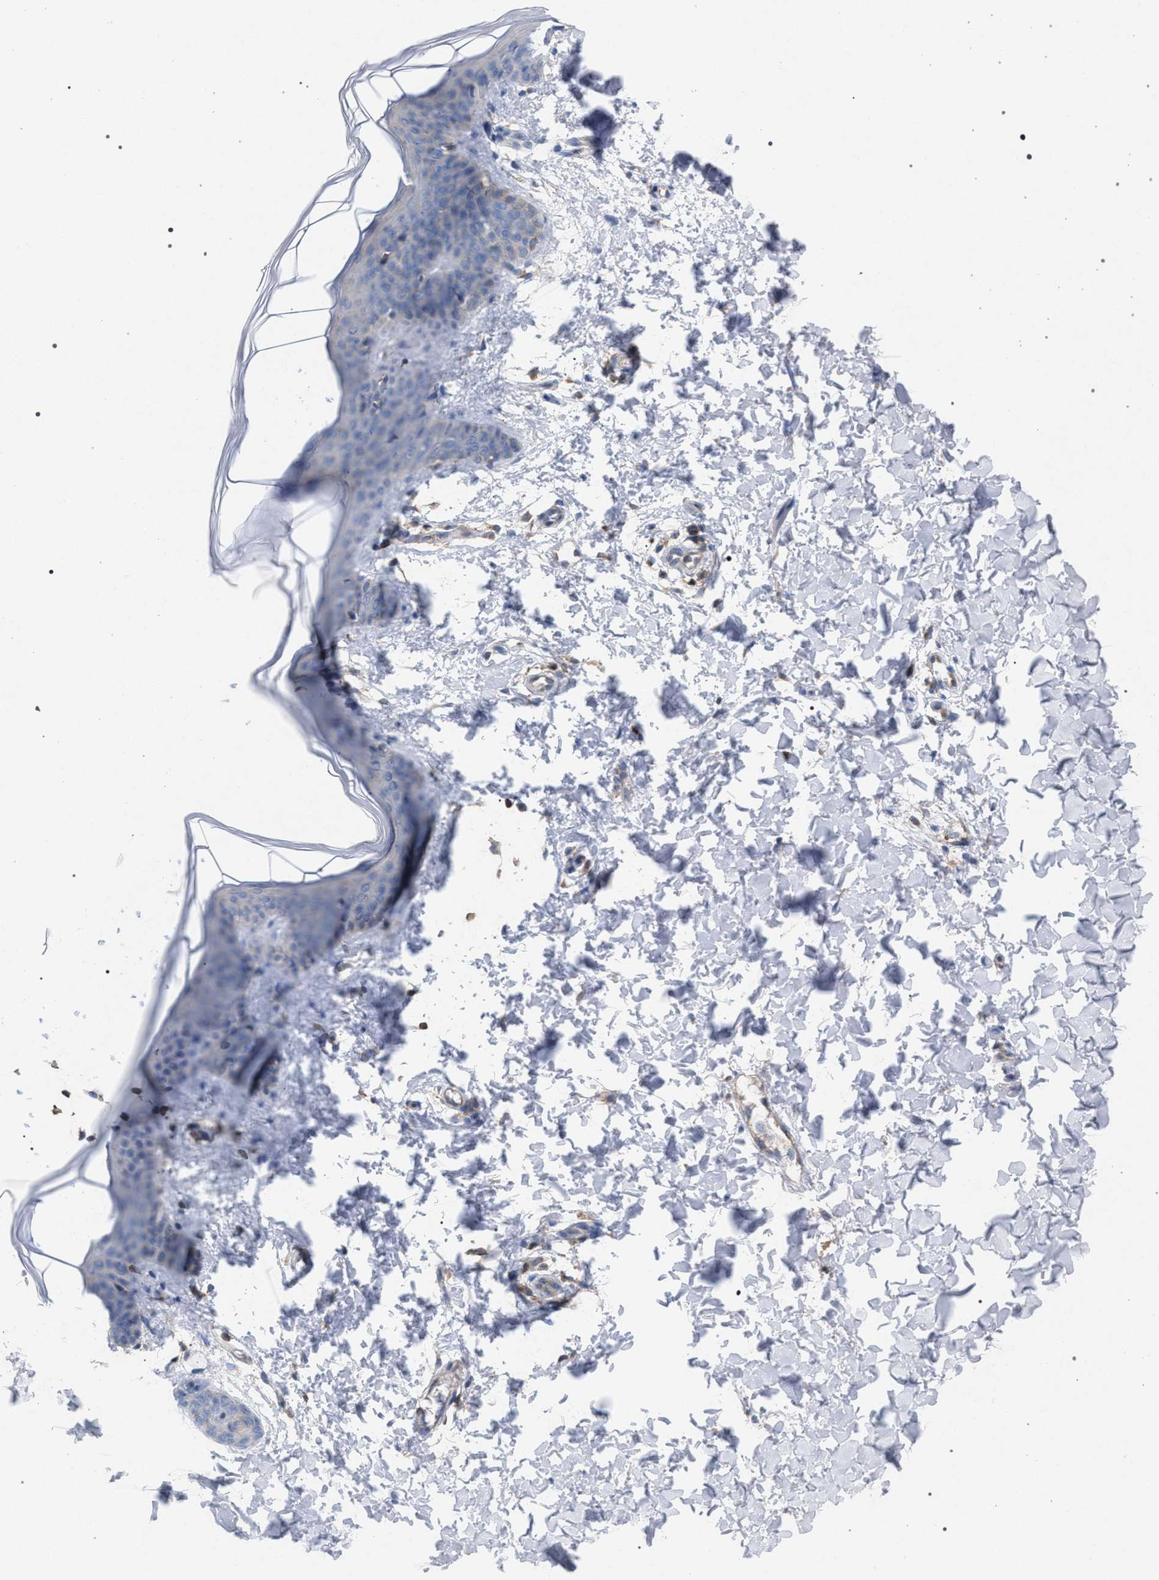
{"staining": {"intensity": "weak", "quantity": ">75%", "location": "cytoplasmic/membranous"}, "tissue": "skin", "cell_type": "Fibroblasts", "image_type": "normal", "snomed": [{"axis": "morphology", "description": "Normal tissue, NOS"}, {"axis": "topography", "description": "Skin"}], "caption": "Weak cytoplasmic/membranous expression is seen in about >75% of fibroblasts in unremarkable skin. (Stains: DAB in brown, nuclei in blue, Microscopy: brightfield microscopy at high magnification).", "gene": "VPS13A", "patient": {"sex": "female", "age": 17}}